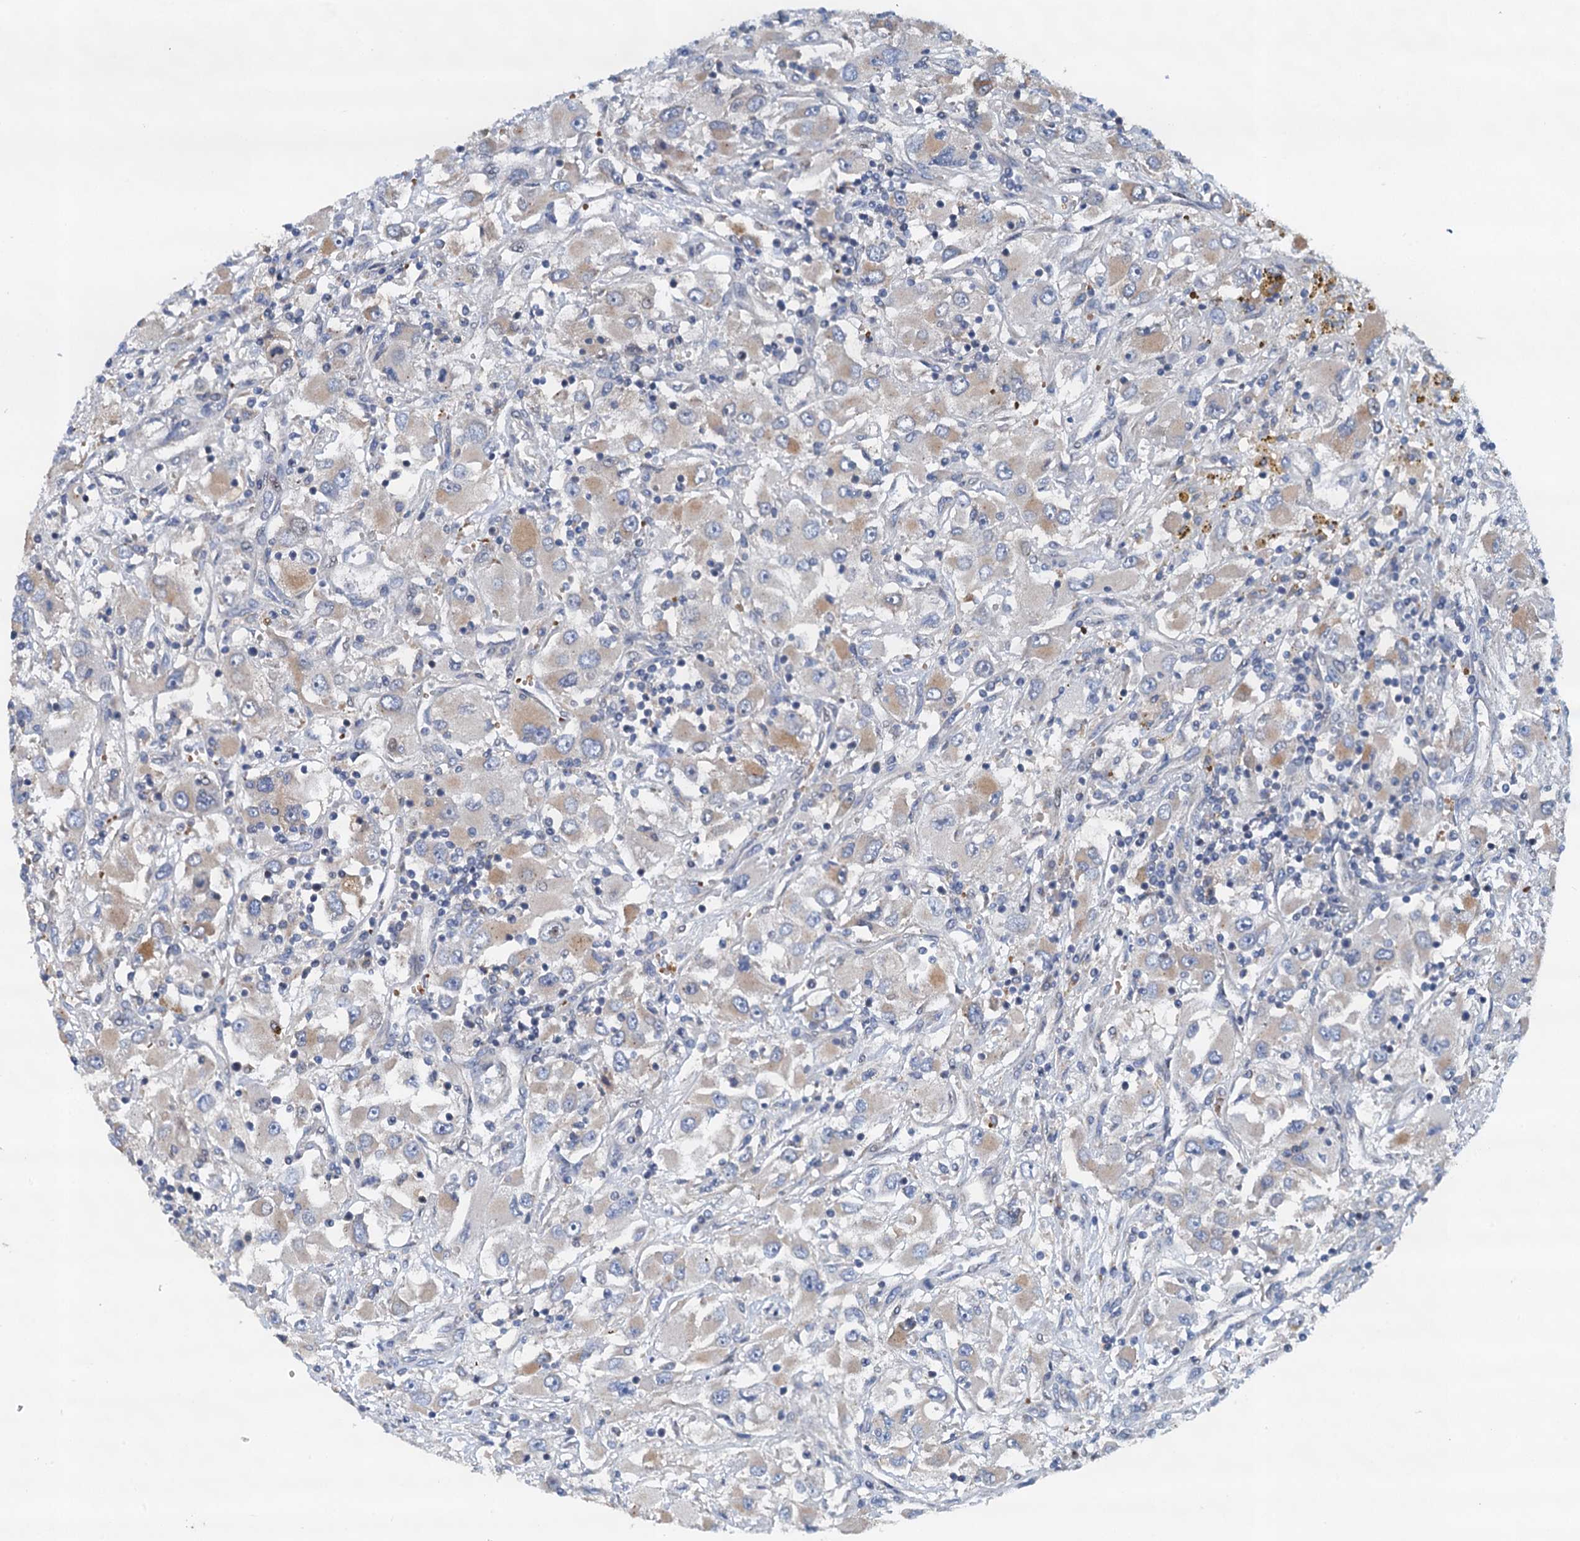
{"staining": {"intensity": "weak", "quantity": "25%-75%", "location": "cytoplasmic/membranous"}, "tissue": "renal cancer", "cell_type": "Tumor cells", "image_type": "cancer", "snomed": [{"axis": "morphology", "description": "Adenocarcinoma, NOS"}, {"axis": "topography", "description": "Kidney"}], "caption": "An image of human renal cancer (adenocarcinoma) stained for a protein shows weak cytoplasmic/membranous brown staining in tumor cells. Ihc stains the protein of interest in brown and the nuclei are stained blue.", "gene": "NBEA", "patient": {"sex": "female", "age": 52}}